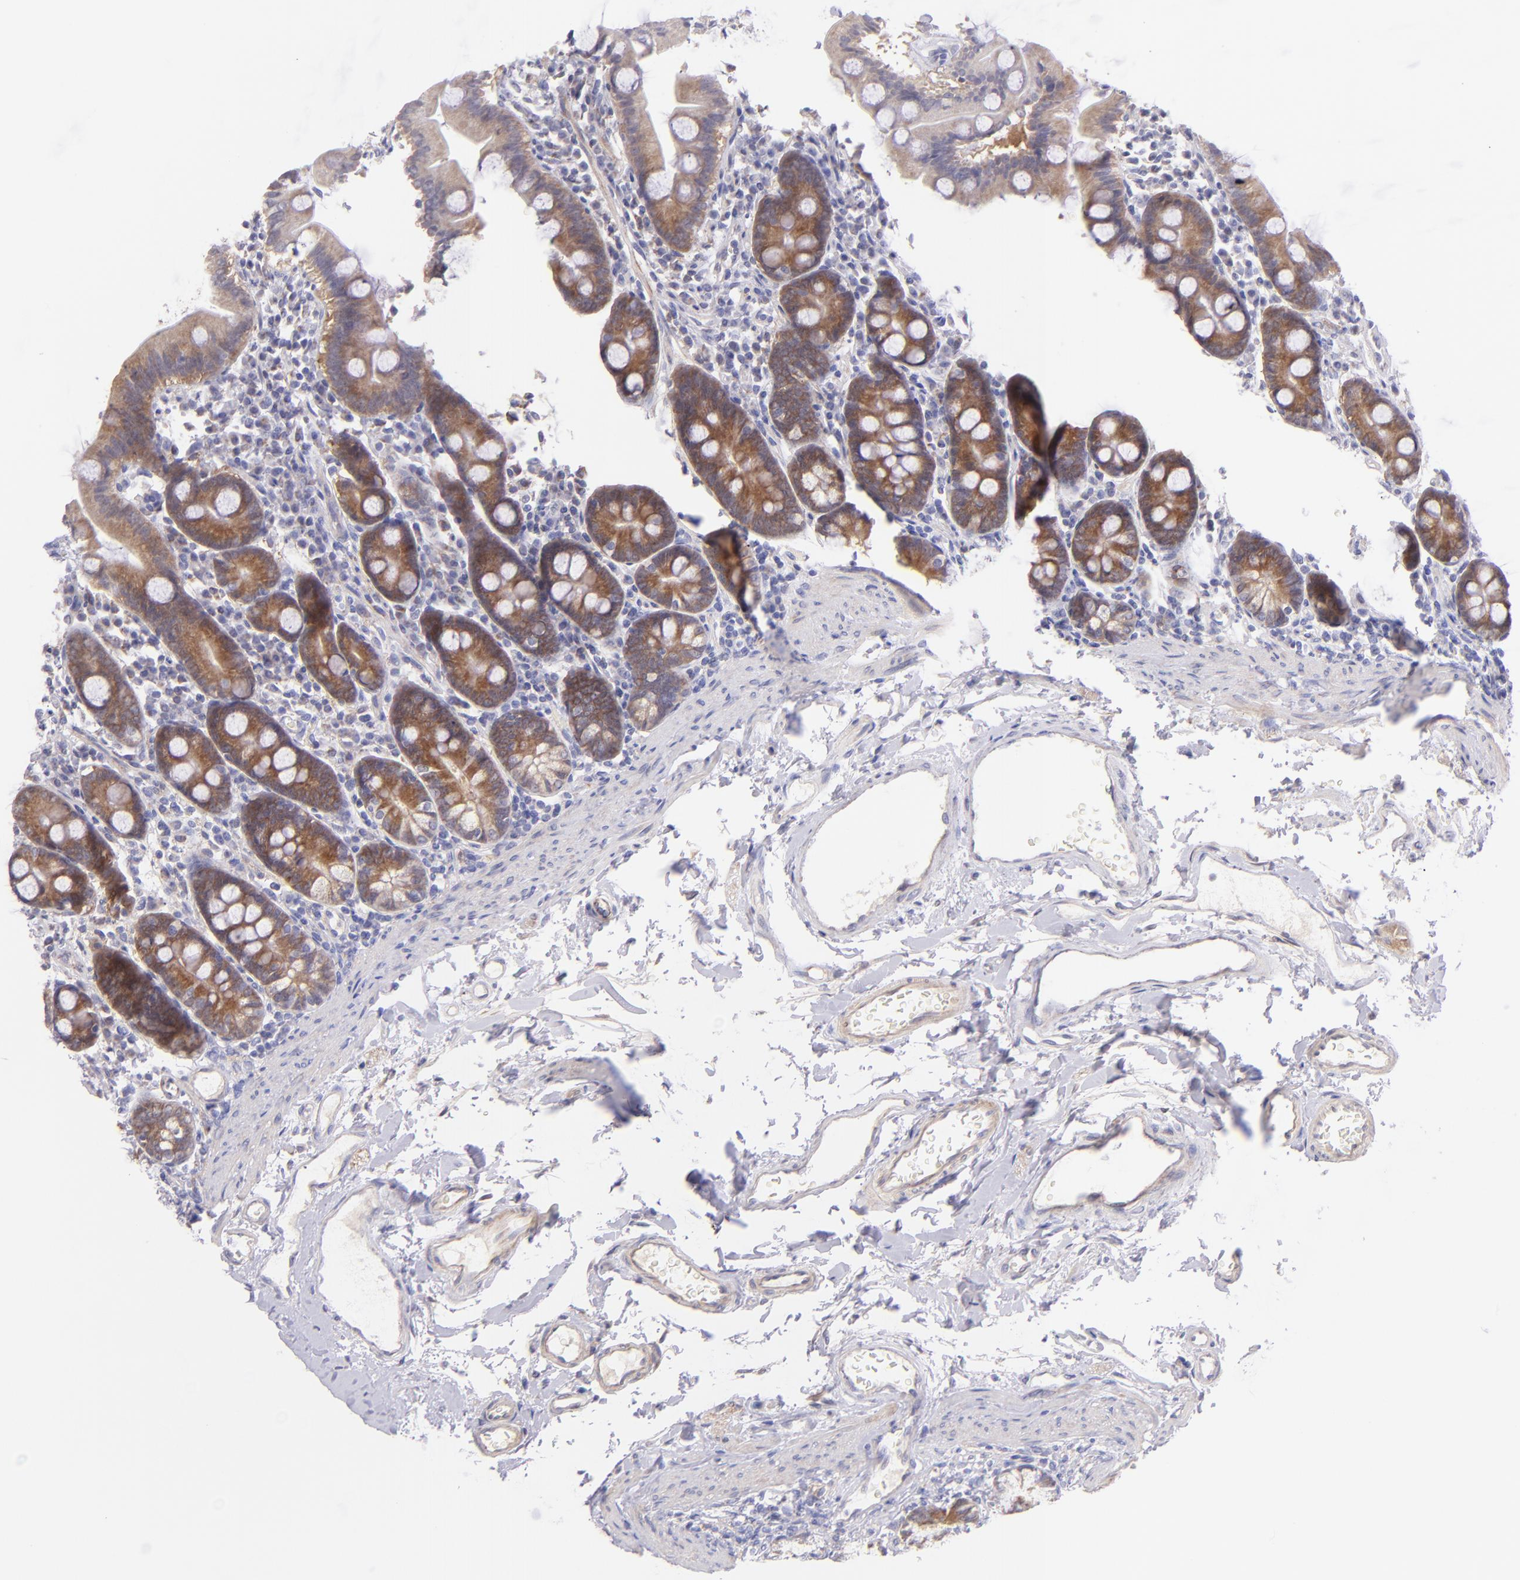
{"staining": {"intensity": "moderate", "quantity": "25%-75%", "location": "cytoplasmic/membranous"}, "tissue": "duodenum", "cell_type": "Glandular cells", "image_type": "normal", "snomed": [{"axis": "morphology", "description": "Normal tissue, NOS"}, {"axis": "topography", "description": "Duodenum"}], "caption": "Protein expression analysis of benign duodenum shows moderate cytoplasmic/membranous expression in approximately 25%-75% of glandular cells. Ihc stains the protein in brown and the nuclei are stained blue.", "gene": "SH2D4A", "patient": {"sex": "male", "age": 50}}